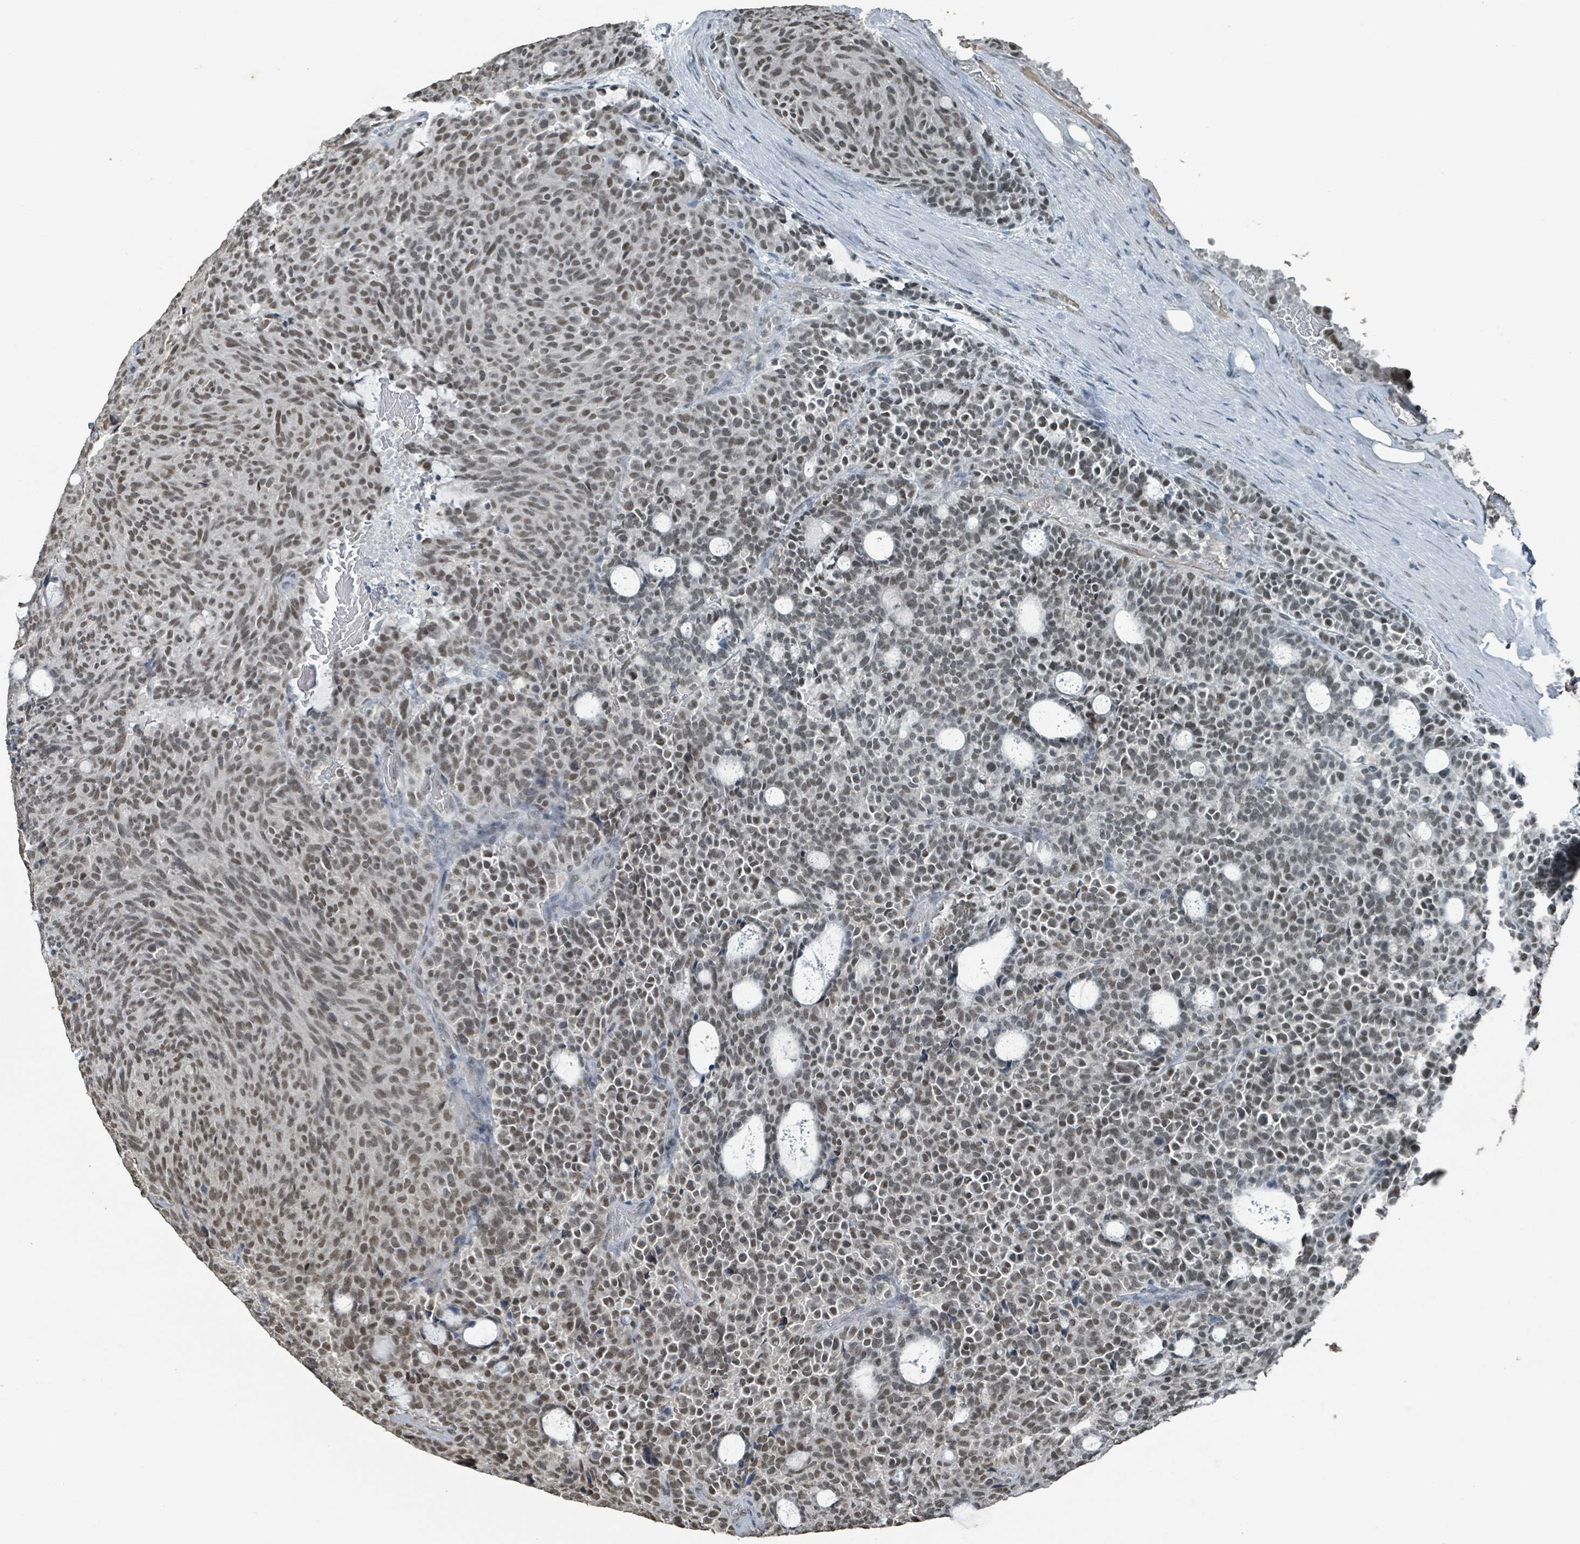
{"staining": {"intensity": "moderate", "quantity": ">75%", "location": "nuclear"}, "tissue": "carcinoid", "cell_type": "Tumor cells", "image_type": "cancer", "snomed": [{"axis": "morphology", "description": "Carcinoid, malignant, NOS"}, {"axis": "topography", "description": "Pancreas"}], "caption": "Carcinoid stained with immunohistochemistry (IHC) reveals moderate nuclear positivity in about >75% of tumor cells.", "gene": "PHIP", "patient": {"sex": "female", "age": 54}}